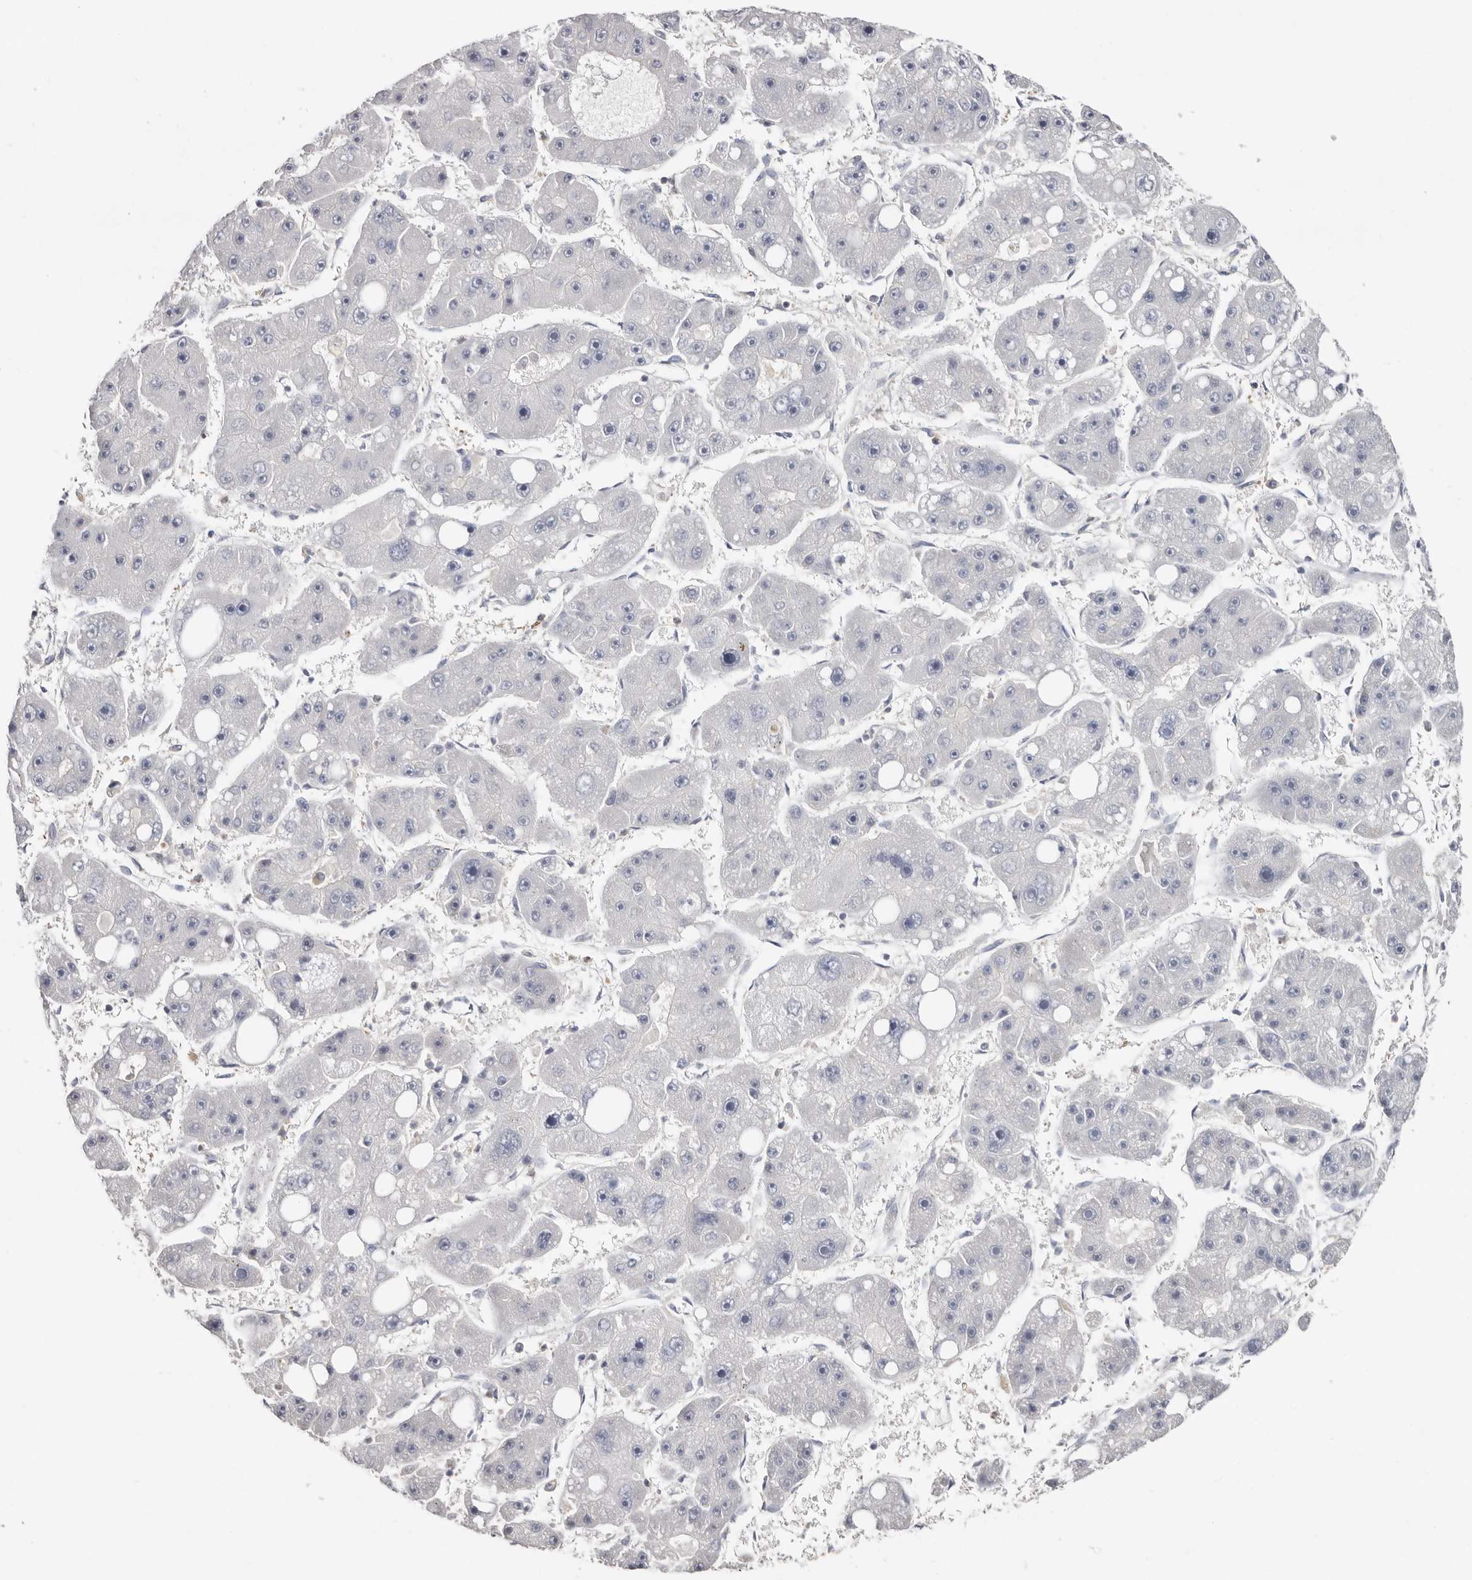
{"staining": {"intensity": "negative", "quantity": "none", "location": "none"}, "tissue": "liver cancer", "cell_type": "Tumor cells", "image_type": "cancer", "snomed": [{"axis": "morphology", "description": "Carcinoma, Hepatocellular, NOS"}, {"axis": "topography", "description": "Liver"}], "caption": "Immunohistochemical staining of hepatocellular carcinoma (liver) demonstrates no significant positivity in tumor cells.", "gene": "S100A14", "patient": {"sex": "female", "age": 61}}